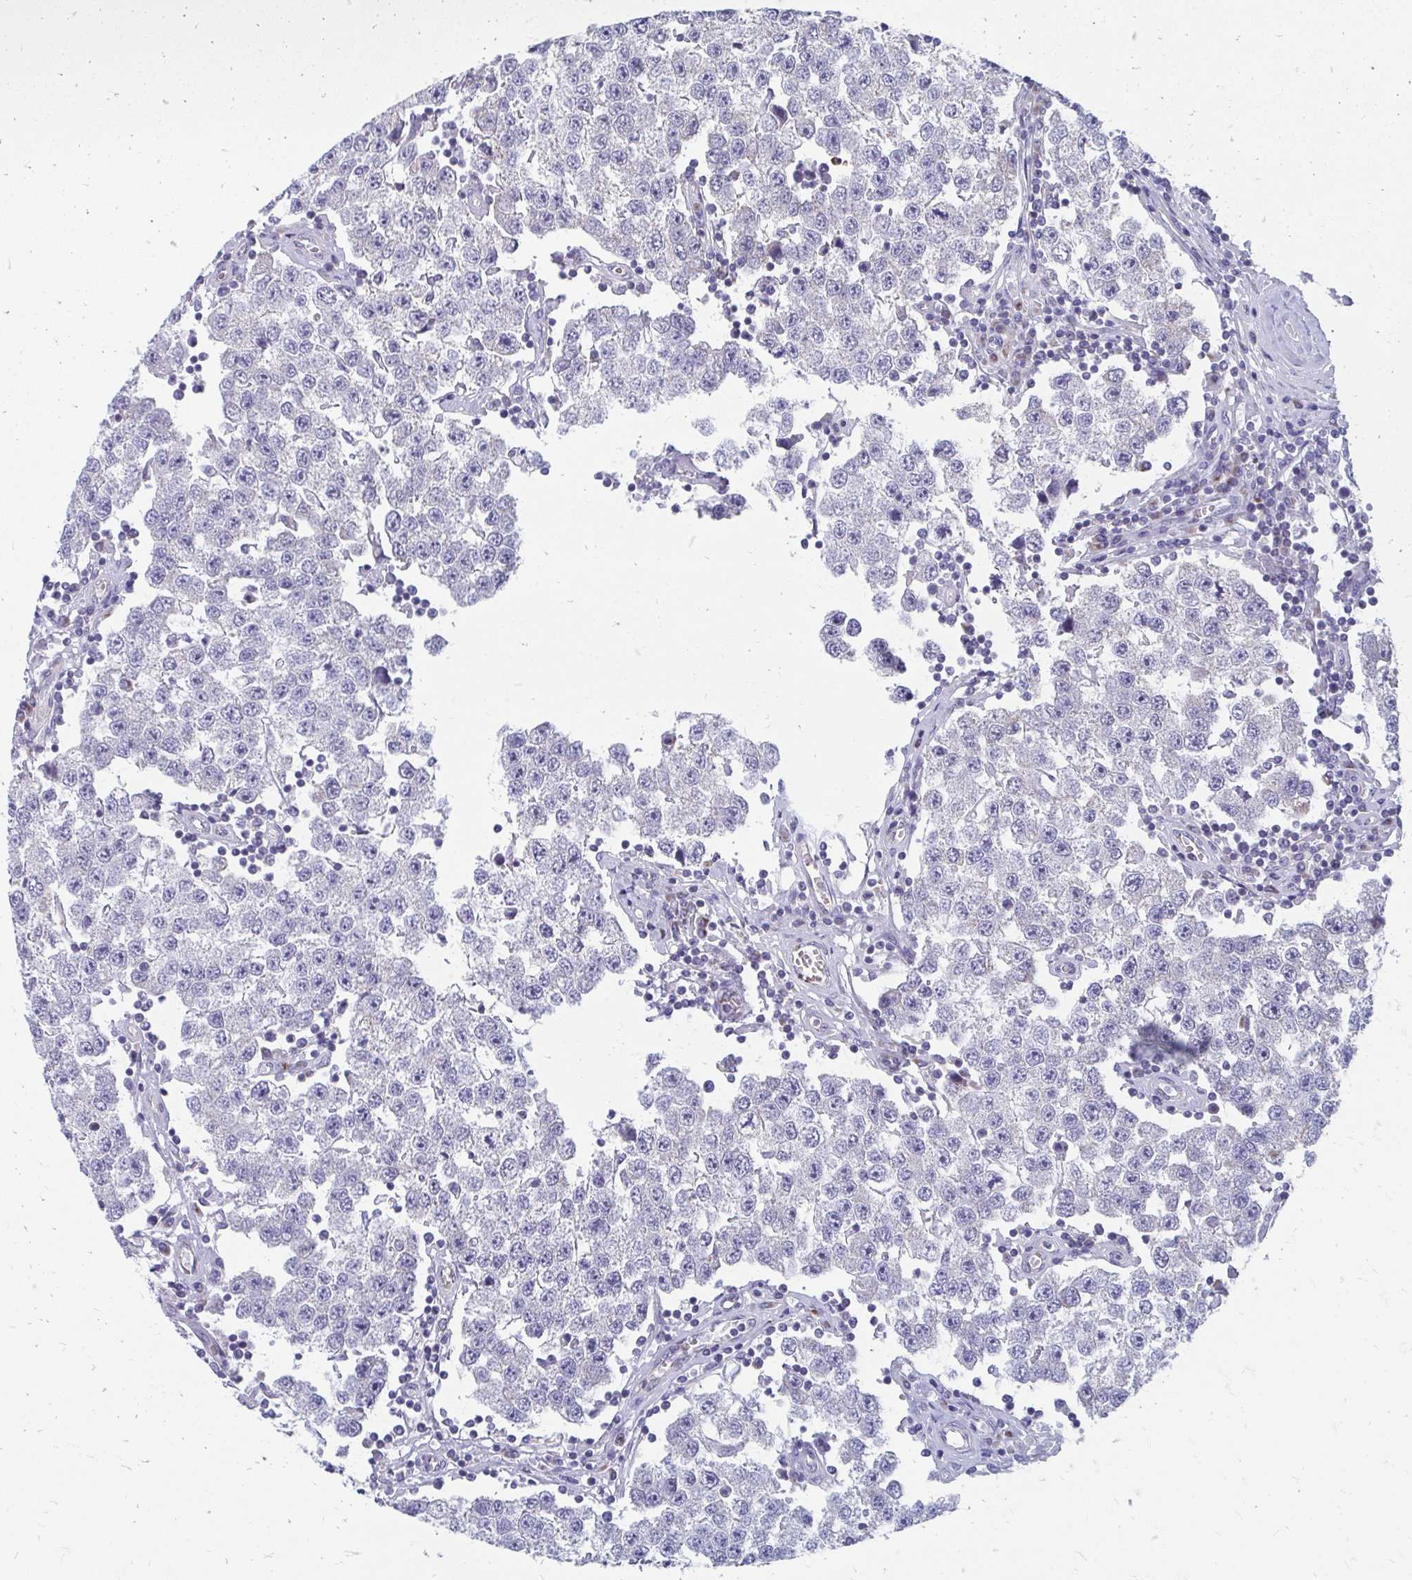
{"staining": {"intensity": "negative", "quantity": "none", "location": "none"}, "tissue": "testis cancer", "cell_type": "Tumor cells", "image_type": "cancer", "snomed": [{"axis": "morphology", "description": "Seminoma, NOS"}, {"axis": "topography", "description": "Testis"}], "caption": "This is an immunohistochemistry image of testis seminoma. There is no expression in tumor cells.", "gene": "PABIR3", "patient": {"sex": "male", "age": 34}}